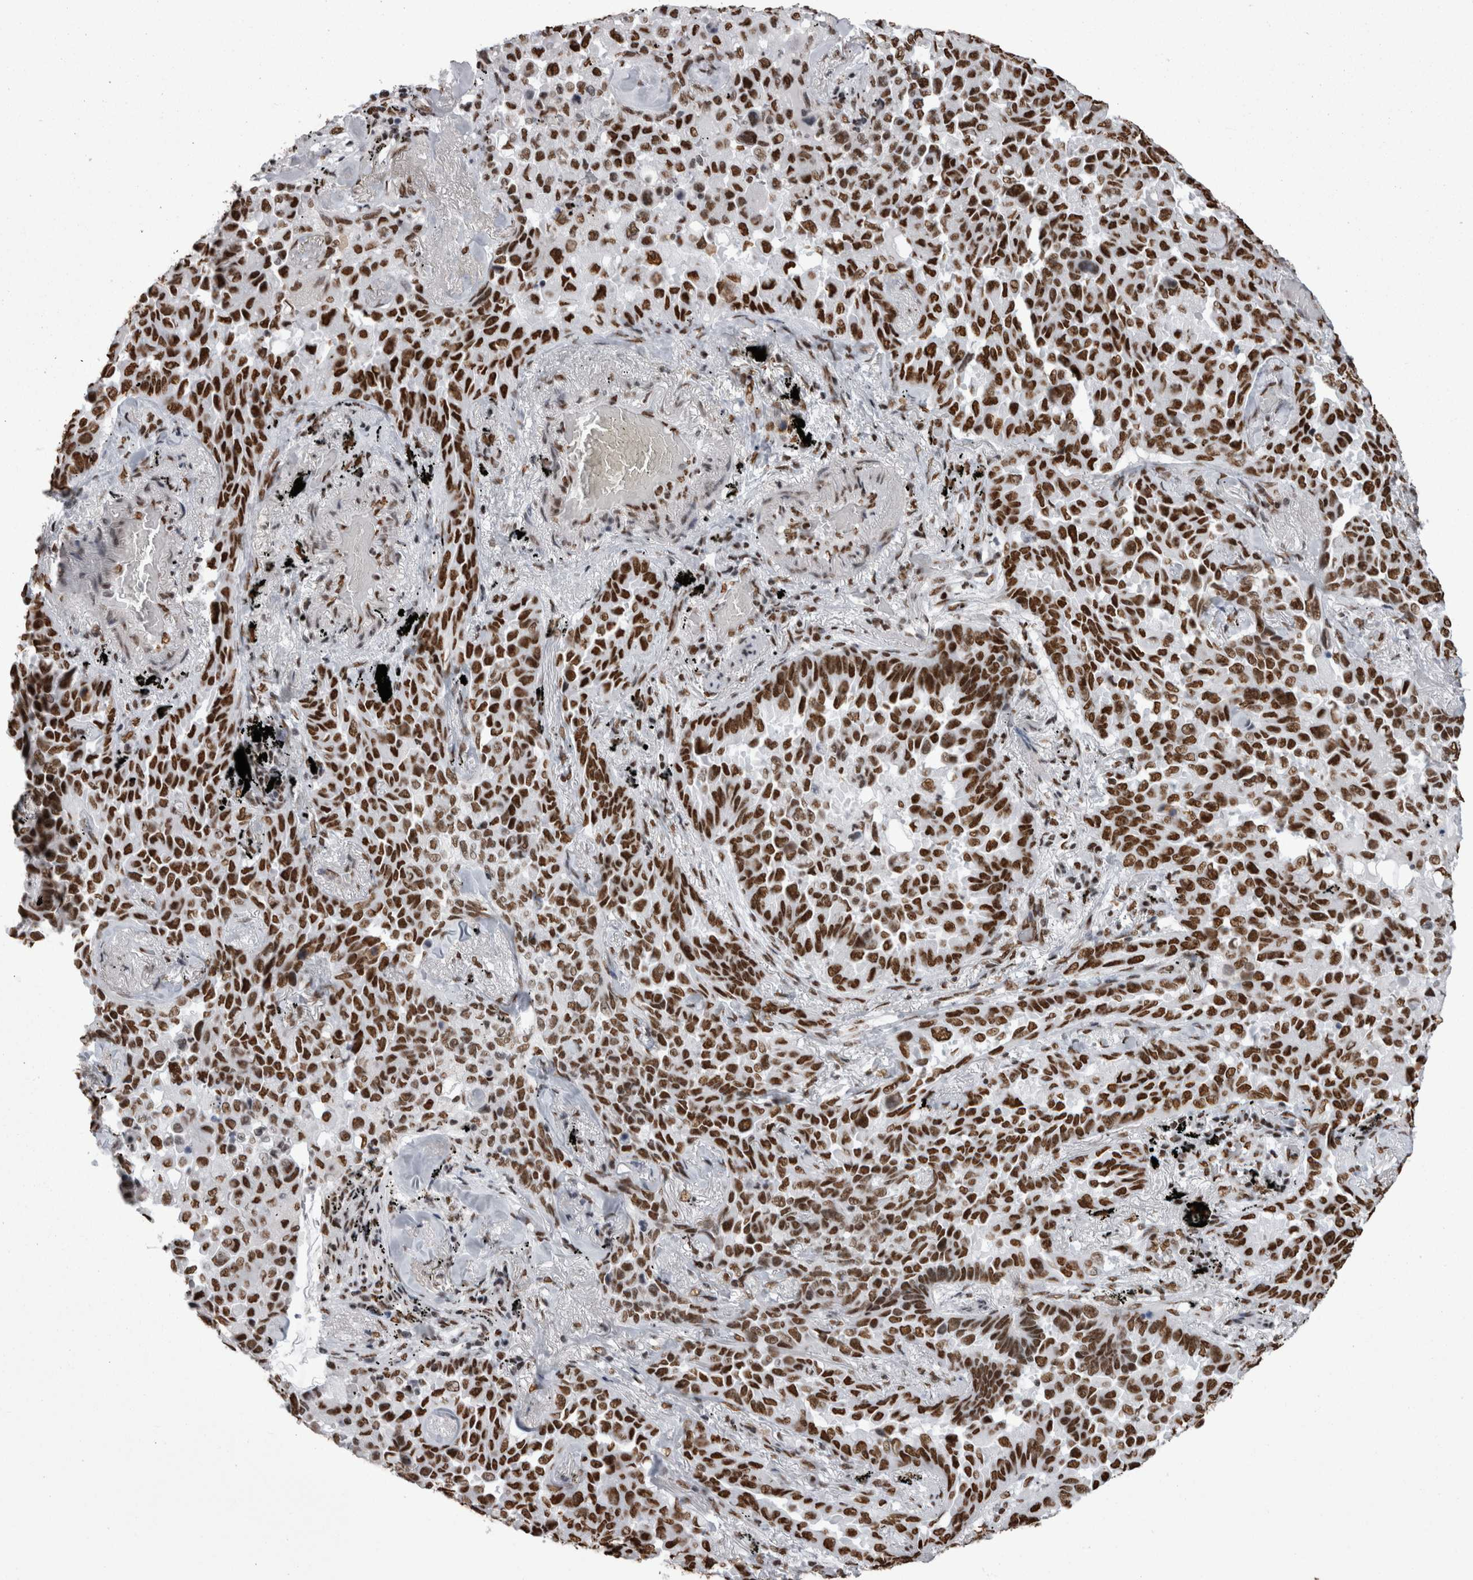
{"staining": {"intensity": "strong", "quantity": ">75%", "location": "nuclear"}, "tissue": "lung cancer", "cell_type": "Tumor cells", "image_type": "cancer", "snomed": [{"axis": "morphology", "description": "Adenocarcinoma, NOS"}, {"axis": "topography", "description": "Lung"}], "caption": "This is a micrograph of immunohistochemistry staining of adenocarcinoma (lung), which shows strong expression in the nuclear of tumor cells.", "gene": "HNRNPM", "patient": {"sex": "female", "age": 67}}